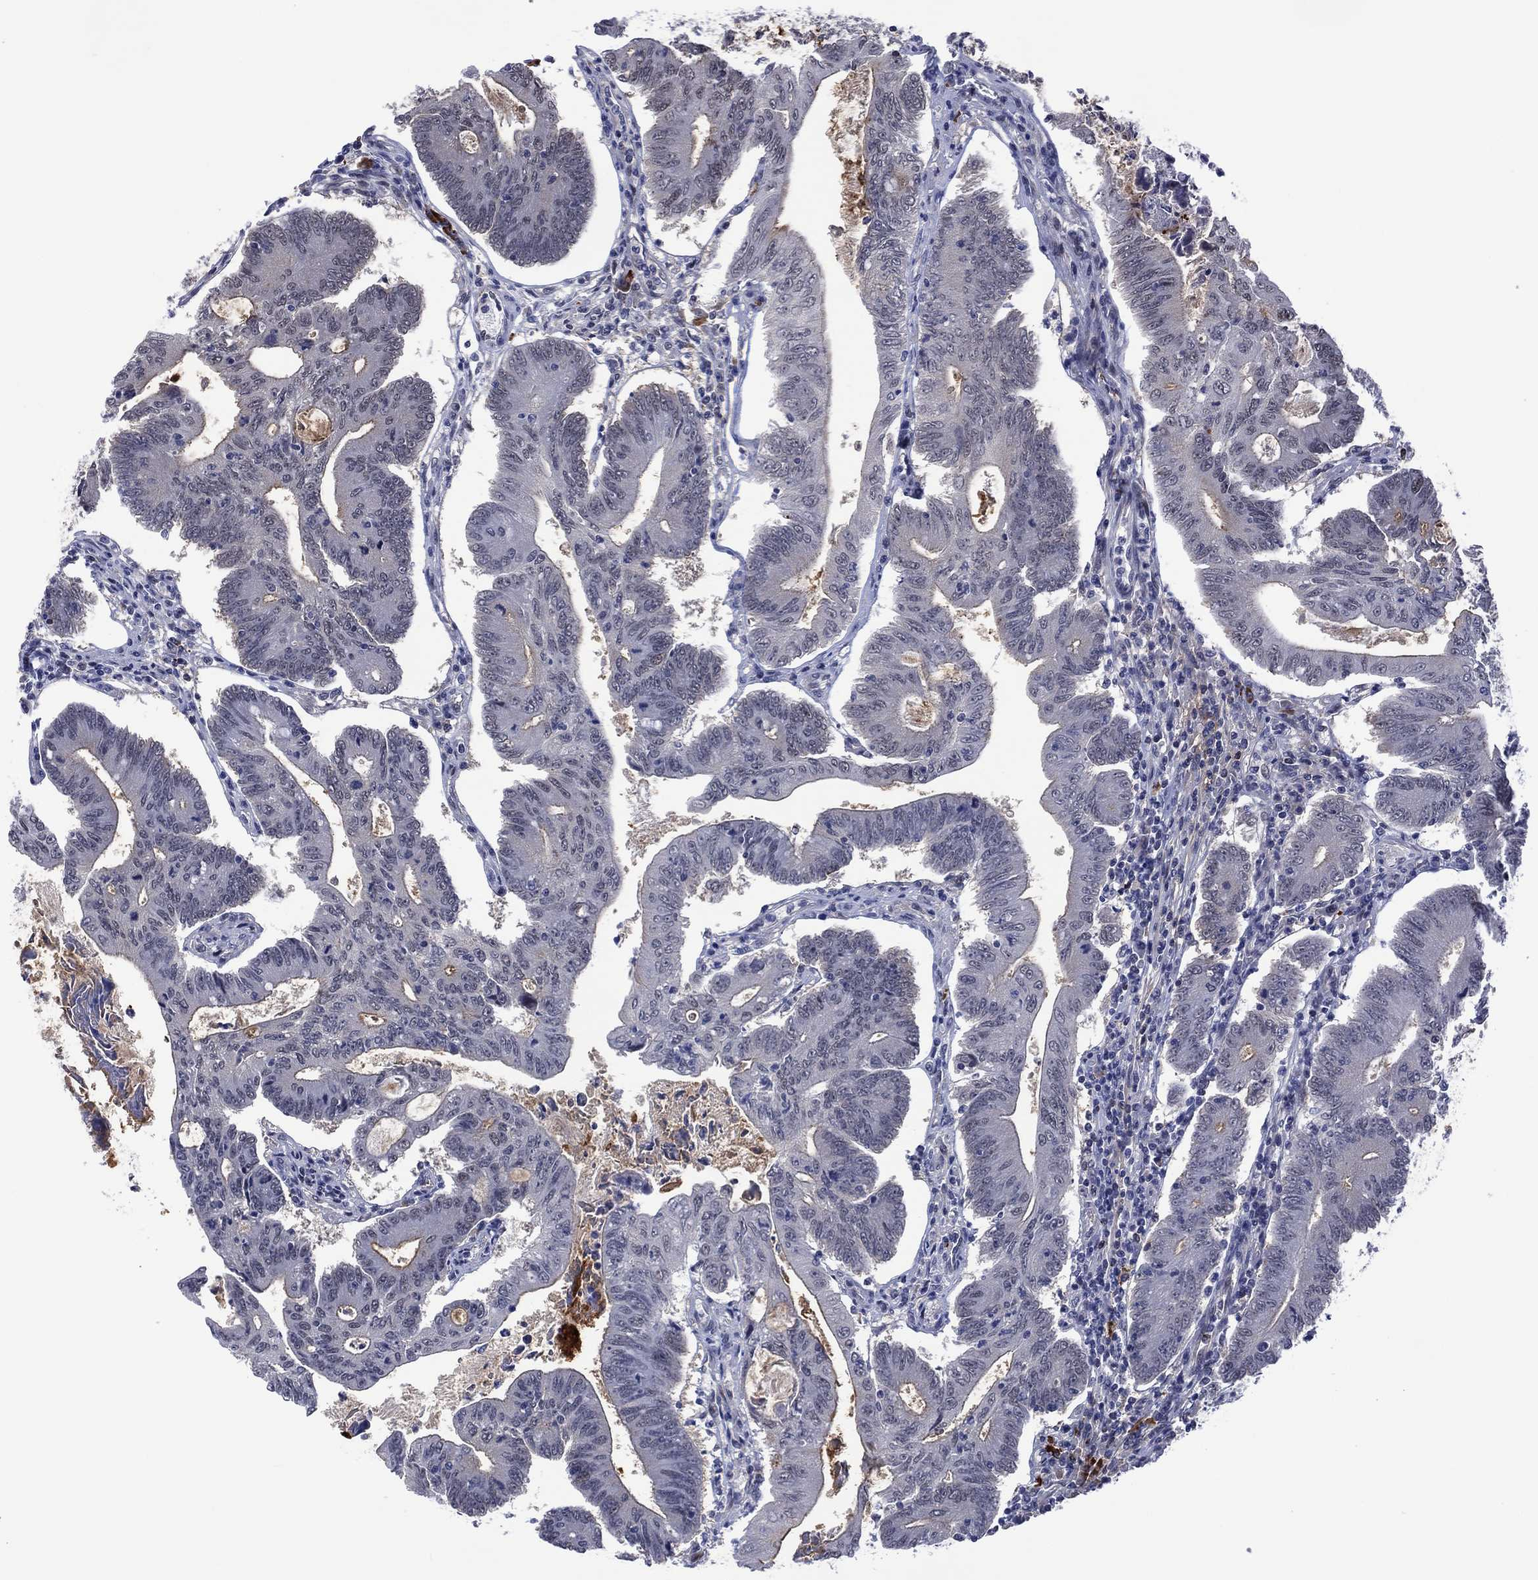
{"staining": {"intensity": "negative", "quantity": "none", "location": "none"}, "tissue": "colorectal cancer", "cell_type": "Tumor cells", "image_type": "cancer", "snomed": [{"axis": "morphology", "description": "Adenocarcinoma, NOS"}, {"axis": "topography", "description": "Colon"}], "caption": "High power microscopy micrograph of an IHC micrograph of colorectal cancer, revealing no significant staining in tumor cells.", "gene": "DPP4", "patient": {"sex": "female", "age": 70}}